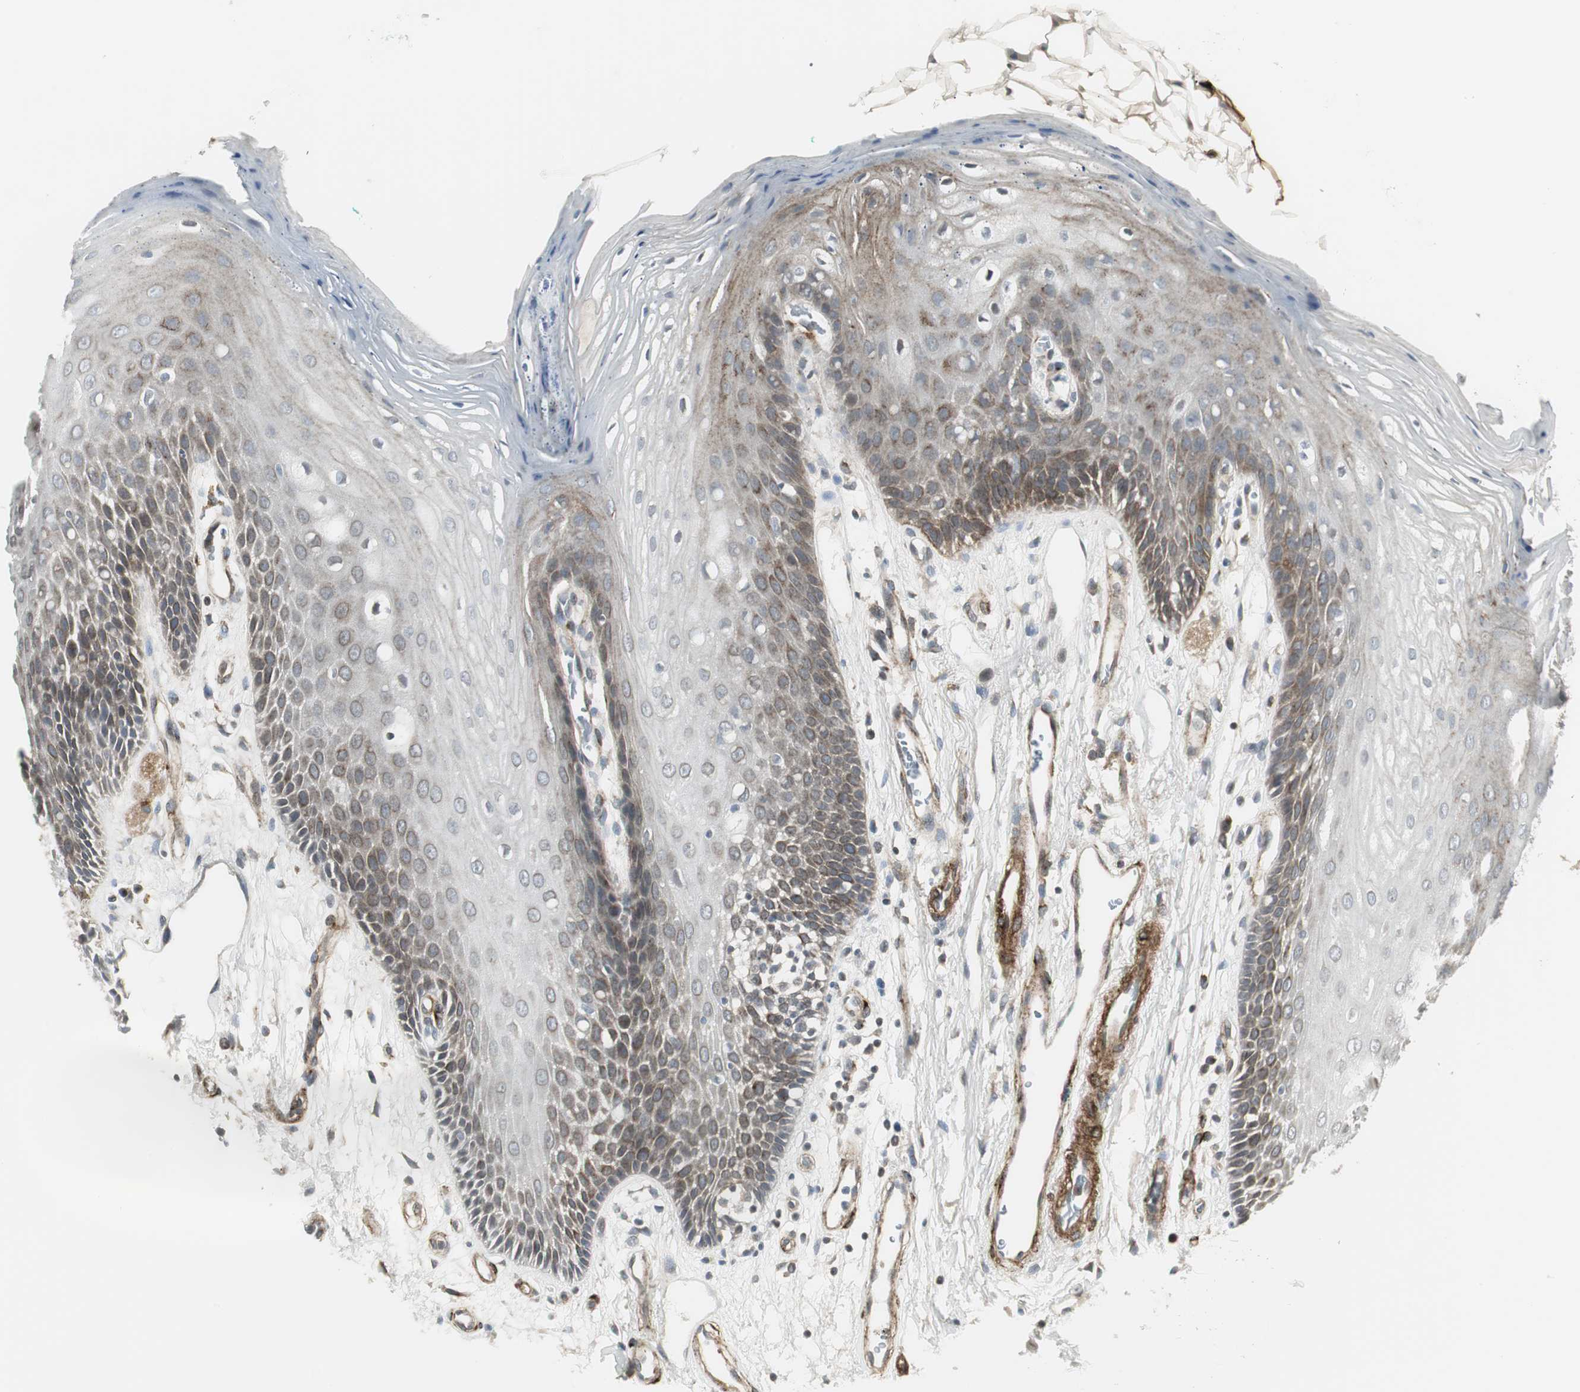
{"staining": {"intensity": "moderate", "quantity": "<25%", "location": "cytoplasmic/membranous"}, "tissue": "oral mucosa", "cell_type": "Squamous epithelial cells", "image_type": "normal", "snomed": [{"axis": "morphology", "description": "Normal tissue, NOS"}, {"axis": "morphology", "description": "Squamous cell carcinoma, NOS"}, {"axis": "topography", "description": "Skeletal muscle"}, {"axis": "topography", "description": "Oral tissue"}, {"axis": "topography", "description": "Head-Neck"}], "caption": "IHC photomicrograph of unremarkable oral mucosa: oral mucosa stained using immunohistochemistry (IHC) demonstrates low levels of moderate protein expression localized specifically in the cytoplasmic/membranous of squamous epithelial cells, appearing as a cytoplasmic/membranous brown color.", "gene": "SCYL3", "patient": {"sex": "female", "age": 84}}